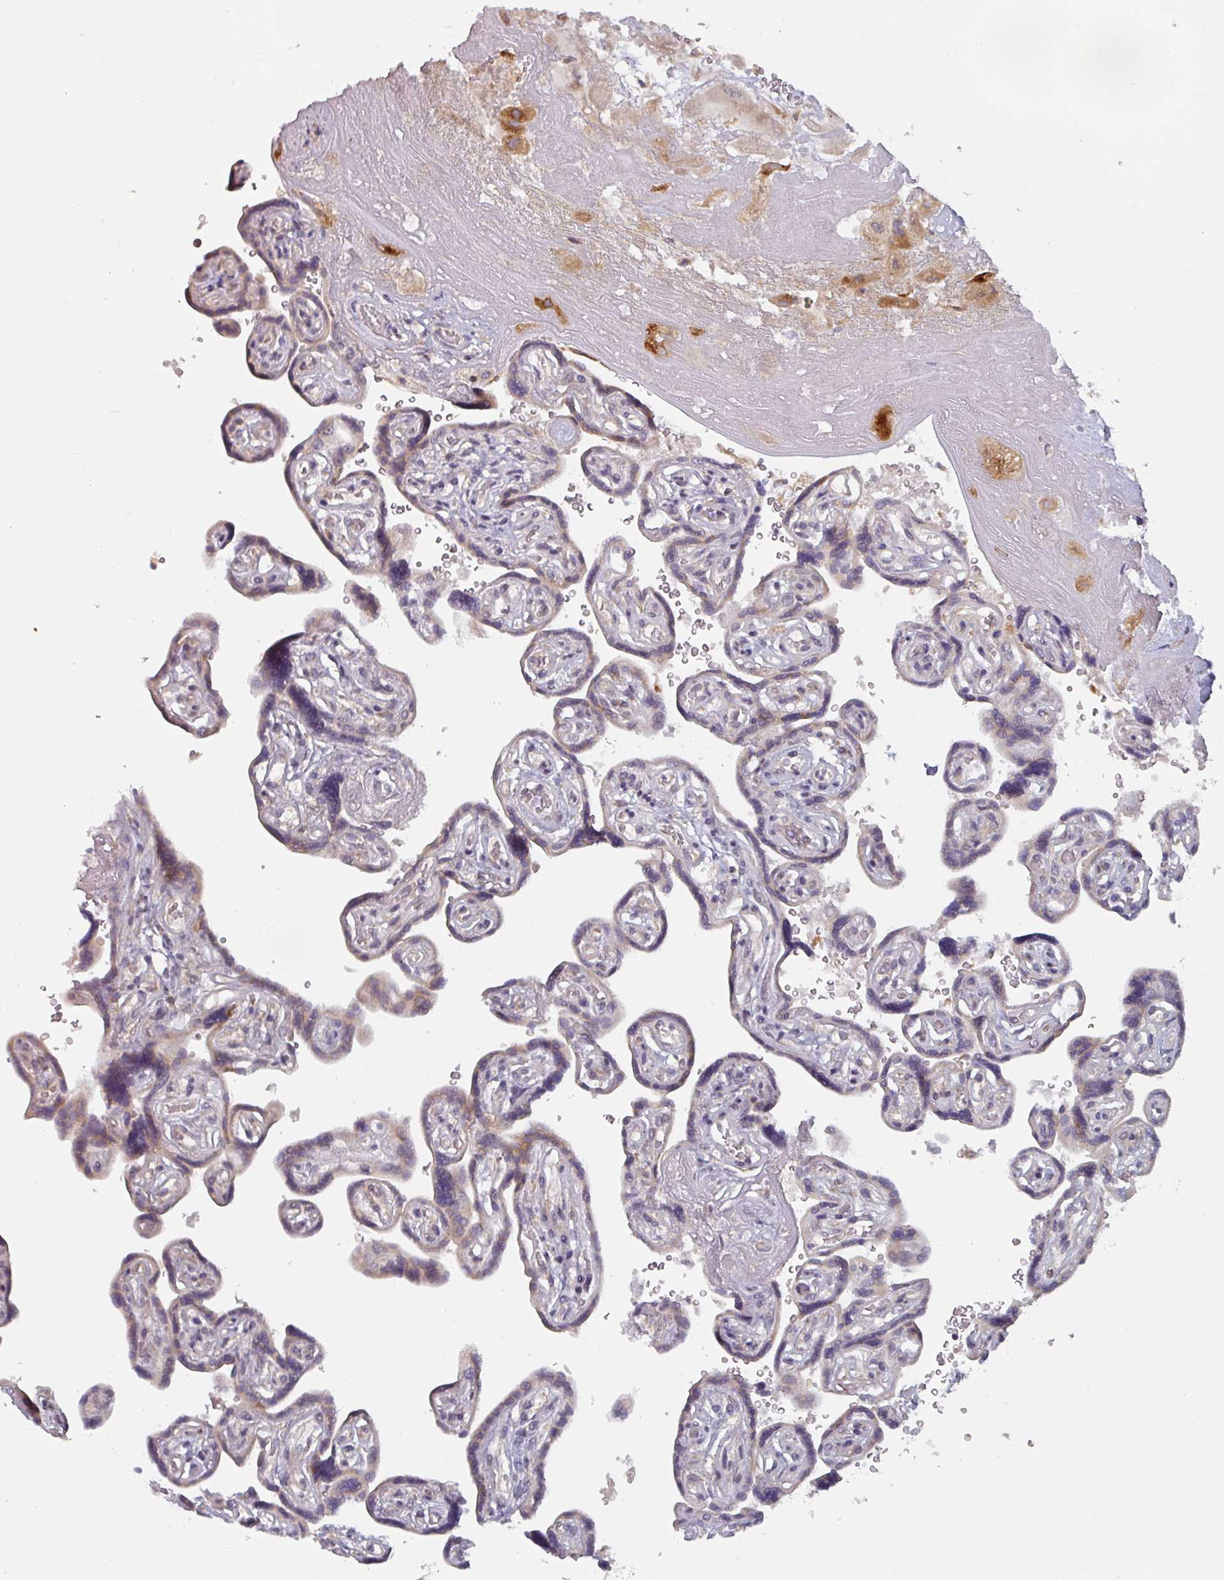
{"staining": {"intensity": "moderate", "quantity": ">75%", "location": "cytoplasmic/membranous"}, "tissue": "placenta", "cell_type": "Decidual cells", "image_type": "normal", "snomed": [{"axis": "morphology", "description": "Normal tissue, NOS"}, {"axis": "topography", "description": "Placenta"}], "caption": "Decidual cells demonstrate medium levels of moderate cytoplasmic/membranous staining in about >75% of cells in normal placenta. Using DAB (3,3'-diaminobenzidine) (brown) and hematoxylin (blue) stains, captured at high magnification using brightfield microscopy.", "gene": "TAPT1", "patient": {"sex": "female", "age": 32}}